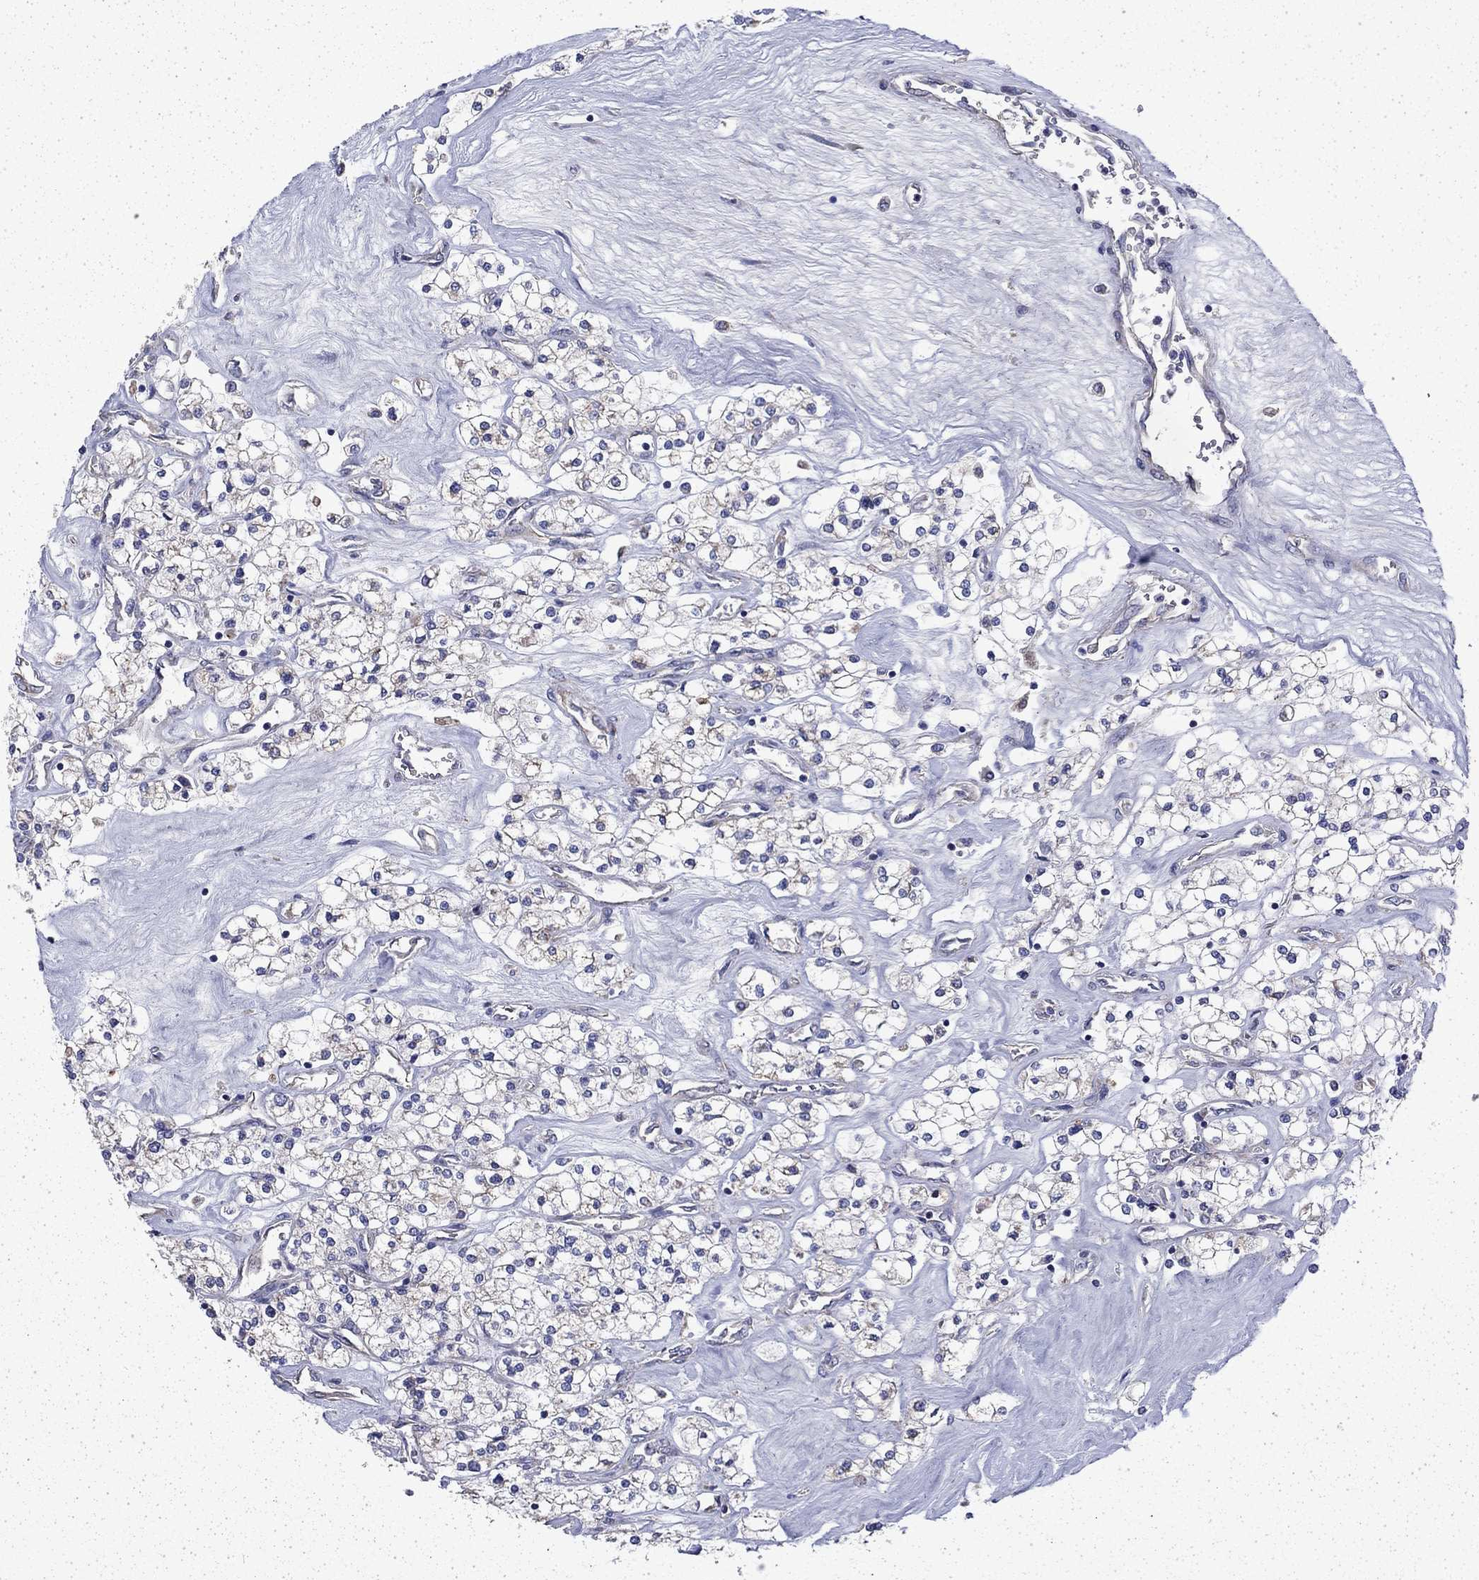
{"staining": {"intensity": "negative", "quantity": "none", "location": "none"}, "tissue": "renal cancer", "cell_type": "Tumor cells", "image_type": "cancer", "snomed": [{"axis": "morphology", "description": "Adenocarcinoma, NOS"}, {"axis": "topography", "description": "Kidney"}], "caption": "Tumor cells are negative for protein expression in human renal adenocarcinoma. (IHC, brightfield microscopy, high magnification).", "gene": "DTNA", "patient": {"sex": "male", "age": 80}}